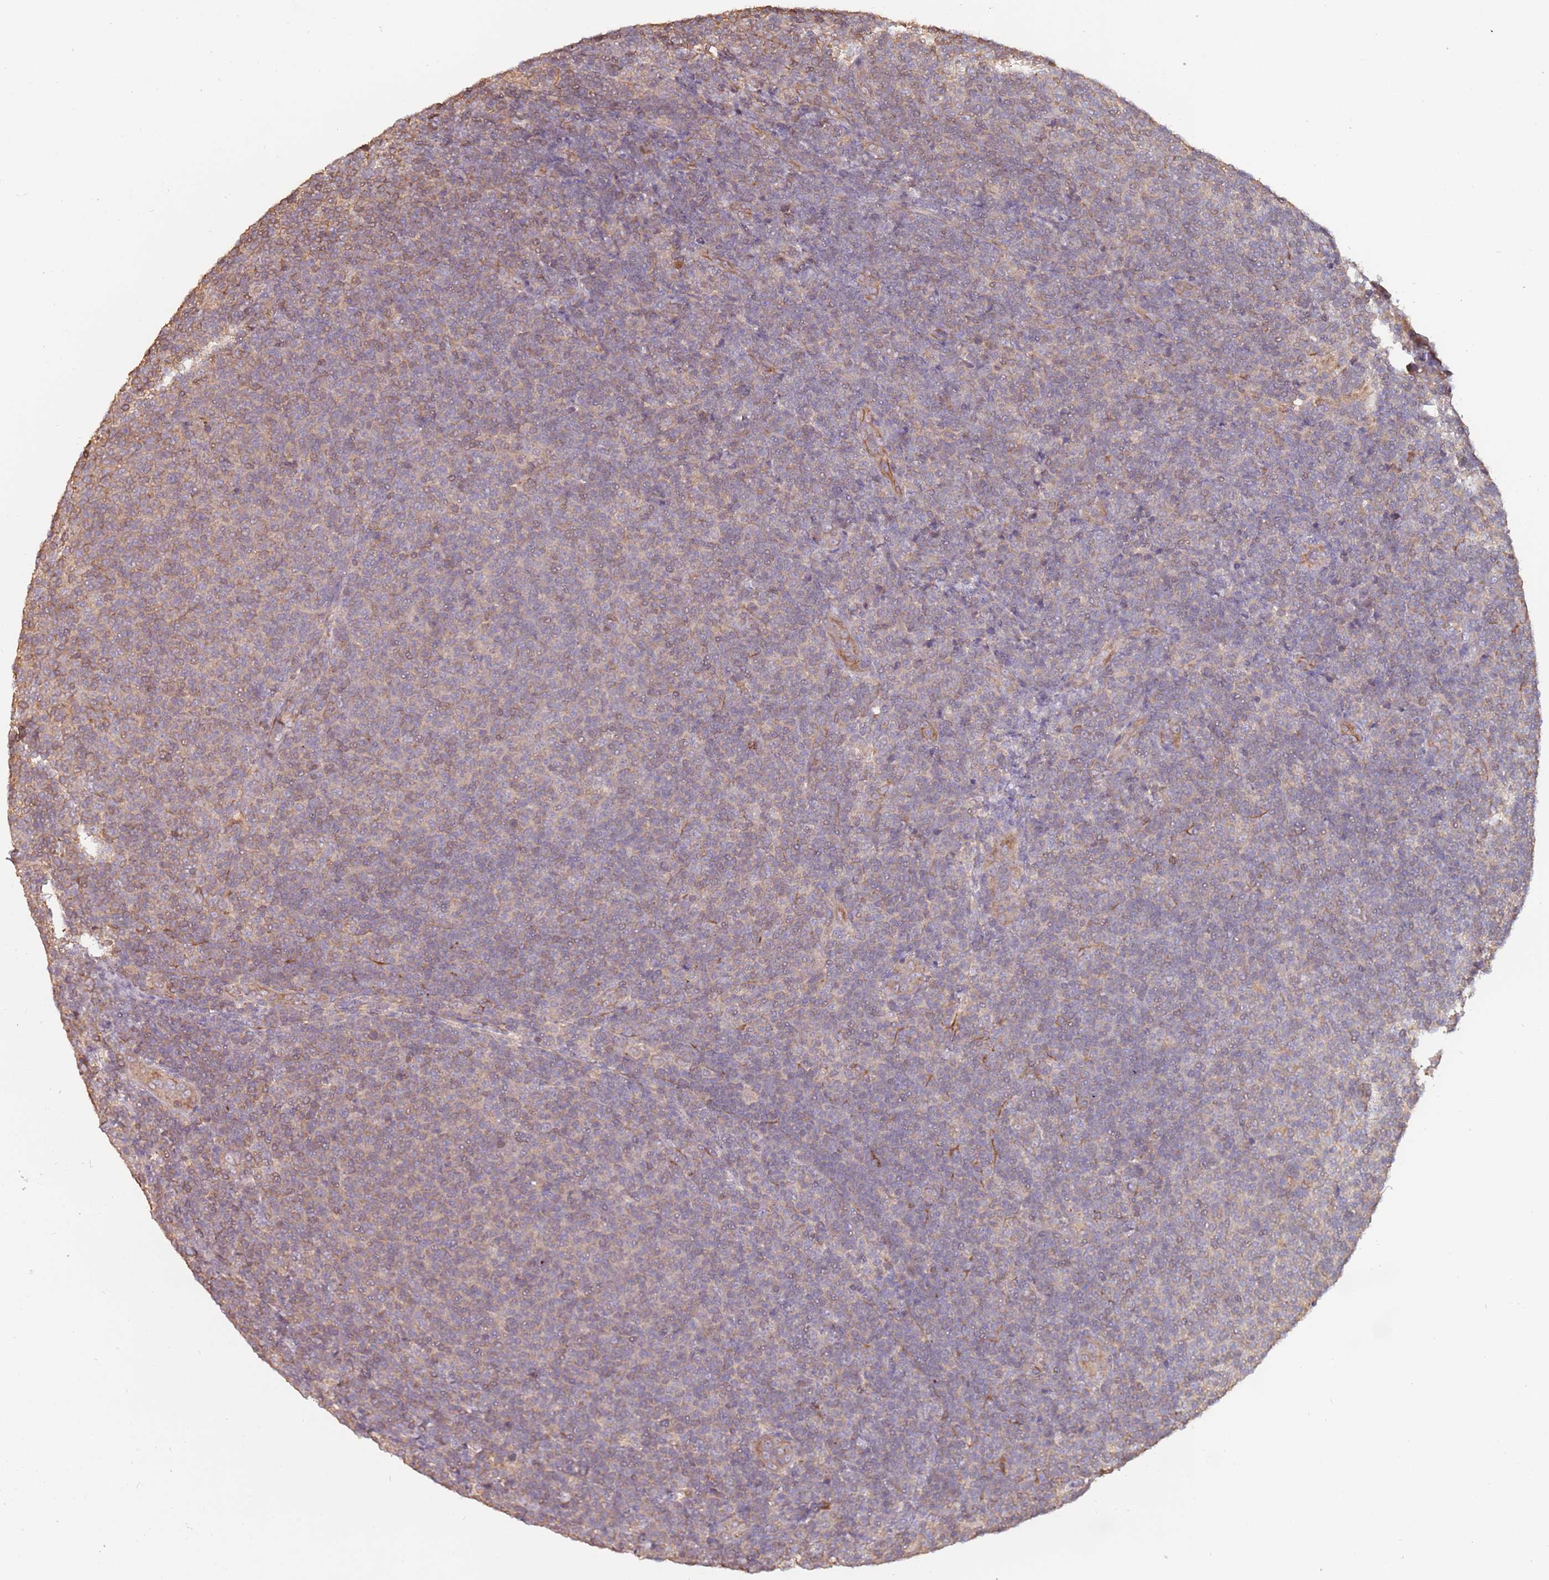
{"staining": {"intensity": "weak", "quantity": "<25%", "location": "cytoplasmic/membranous"}, "tissue": "lymphoma", "cell_type": "Tumor cells", "image_type": "cancer", "snomed": [{"axis": "morphology", "description": "Malignant lymphoma, non-Hodgkin's type, Low grade"}, {"axis": "topography", "description": "Lymph node"}], "caption": "Lymphoma was stained to show a protein in brown. There is no significant staining in tumor cells.", "gene": "COG4", "patient": {"sex": "male", "age": 66}}